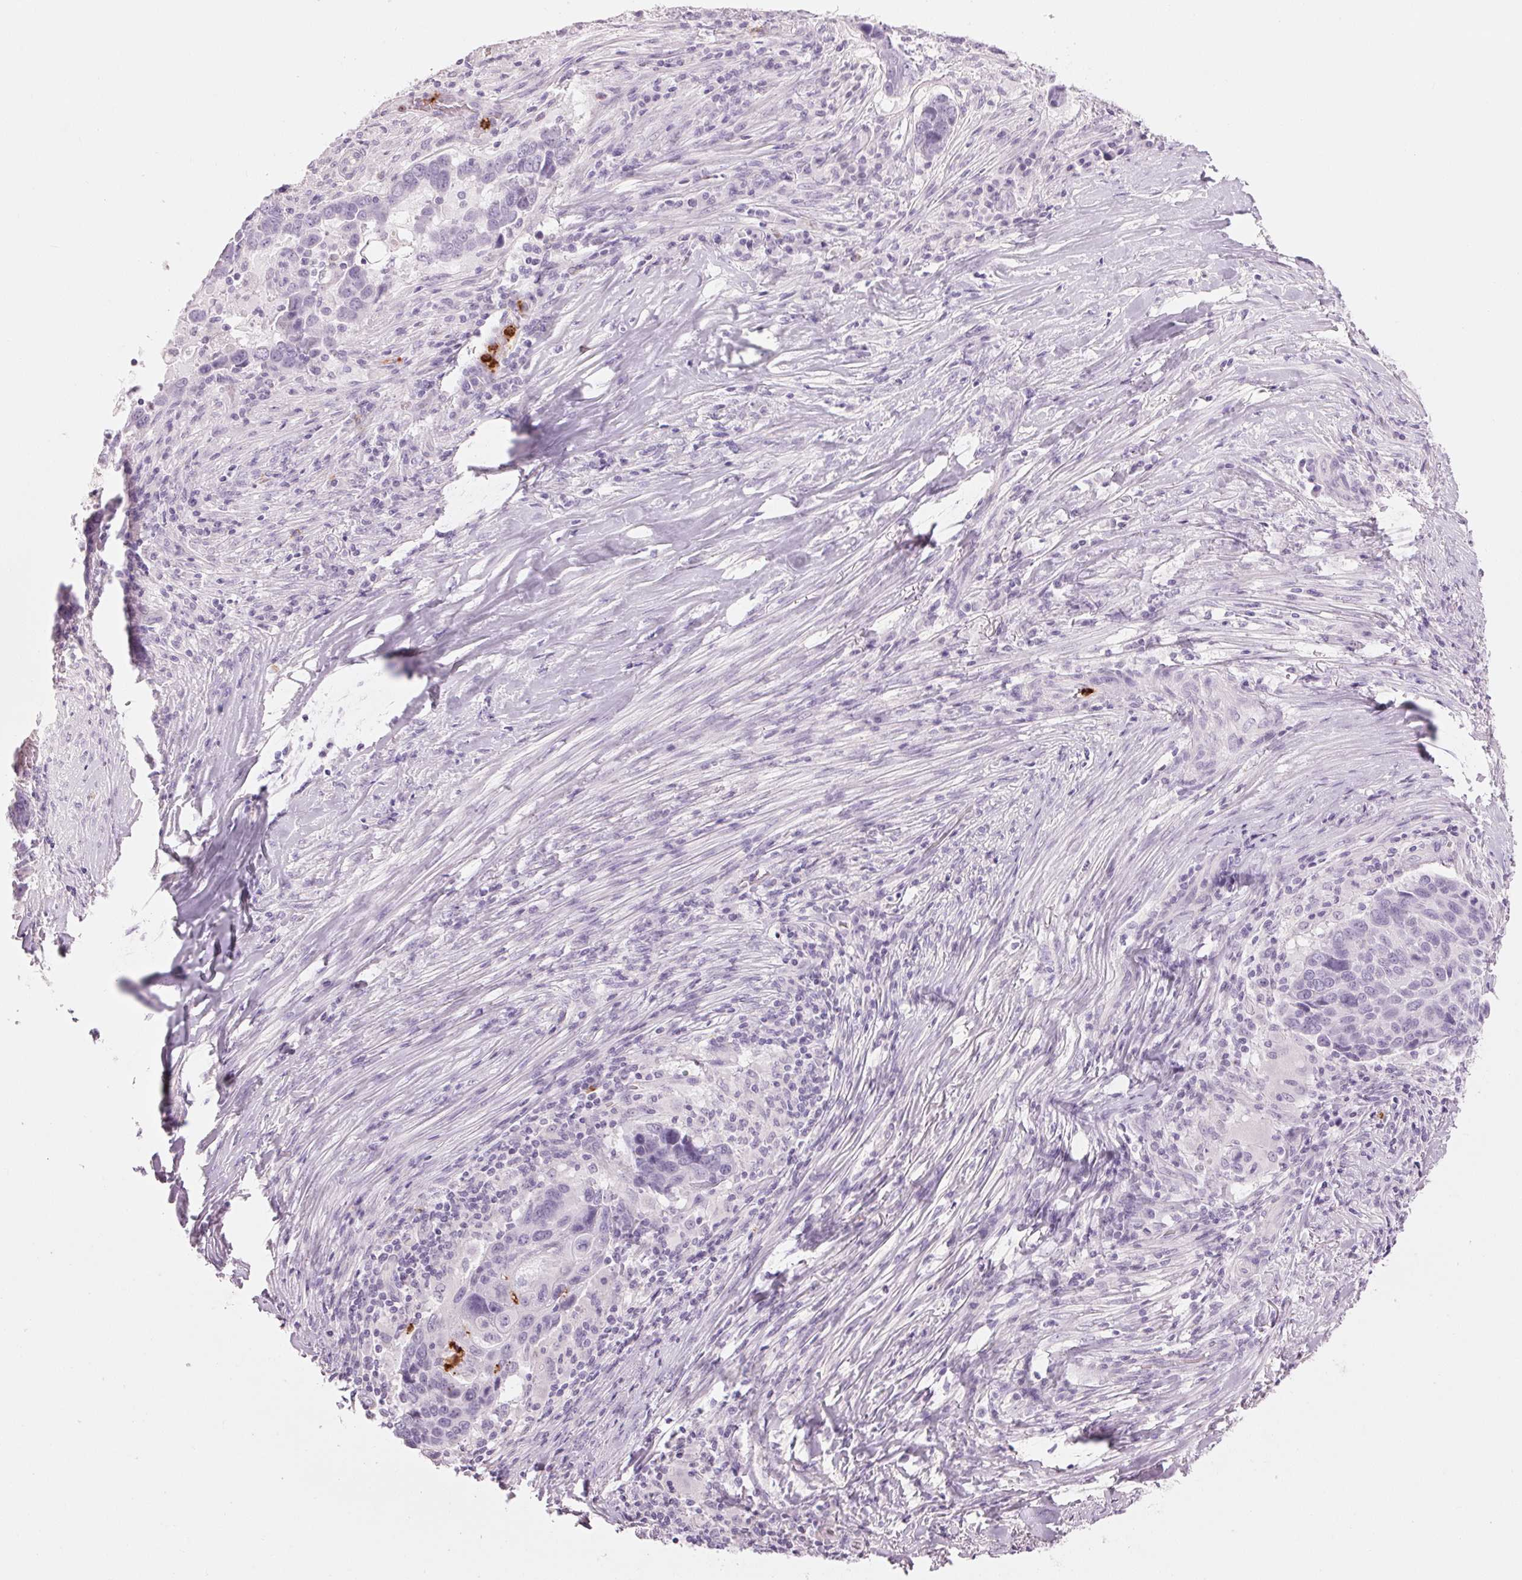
{"staining": {"intensity": "negative", "quantity": "none", "location": "none"}, "tissue": "lung cancer", "cell_type": "Tumor cells", "image_type": "cancer", "snomed": [{"axis": "morphology", "description": "Squamous cell carcinoma, NOS"}, {"axis": "topography", "description": "Lung"}], "caption": "There is no significant staining in tumor cells of squamous cell carcinoma (lung). (DAB IHC with hematoxylin counter stain).", "gene": "KLK7", "patient": {"sex": "male", "age": 68}}